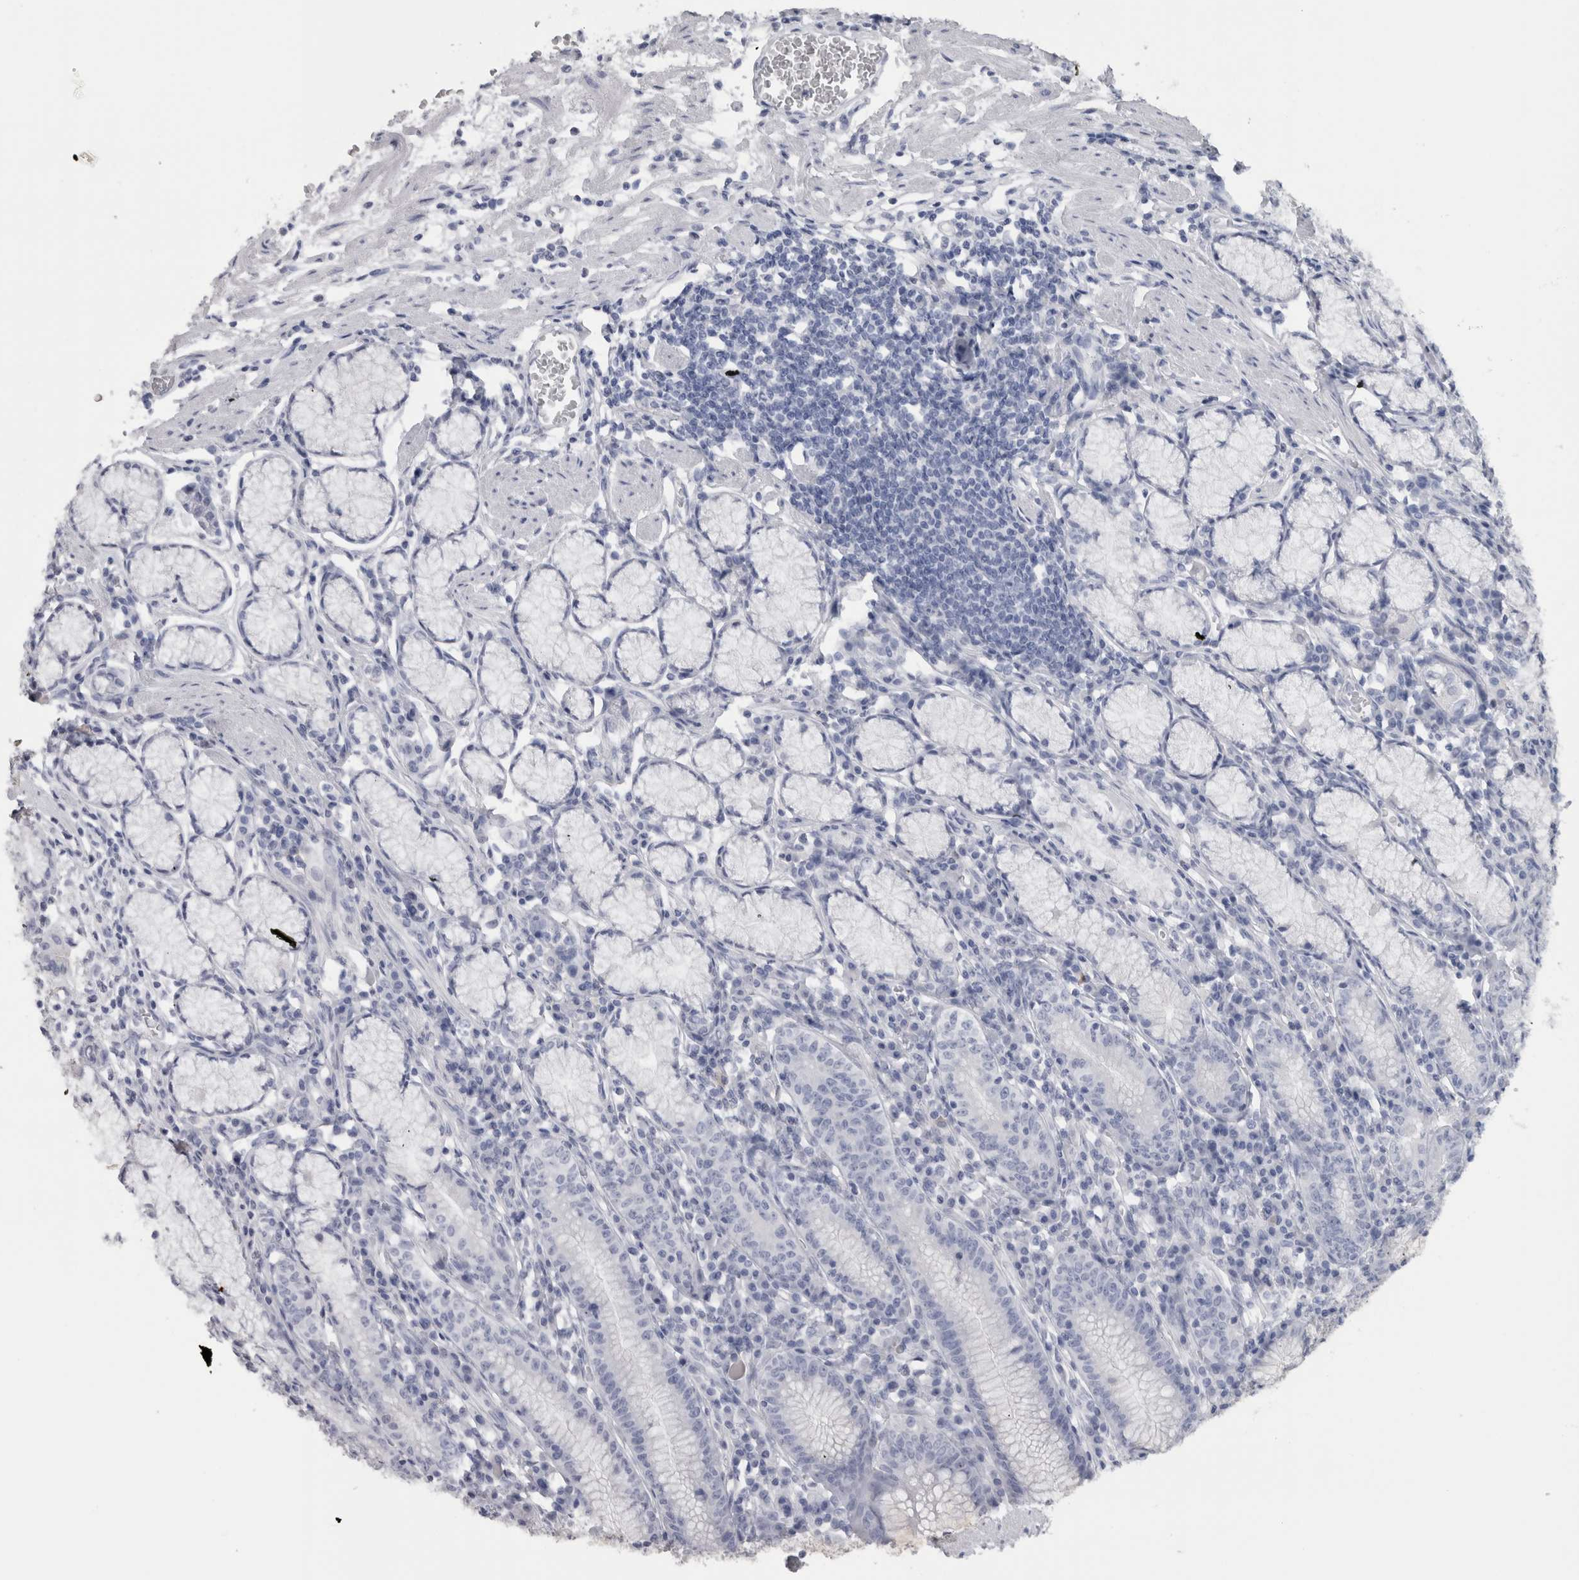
{"staining": {"intensity": "negative", "quantity": "none", "location": "none"}, "tissue": "stomach", "cell_type": "Glandular cells", "image_type": "normal", "snomed": [{"axis": "morphology", "description": "Normal tissue, NOS"}, {"axis": "topography", "description": "Stomach"}], "caption": "The photomicrograph demonstrates no significant expression in glandular cells of stomach. (Immunohistochemistry (ihc), brightfield microscopy, high magnification).", "gene": "PTH", "patient": {"sex": "male", "age": 55}}